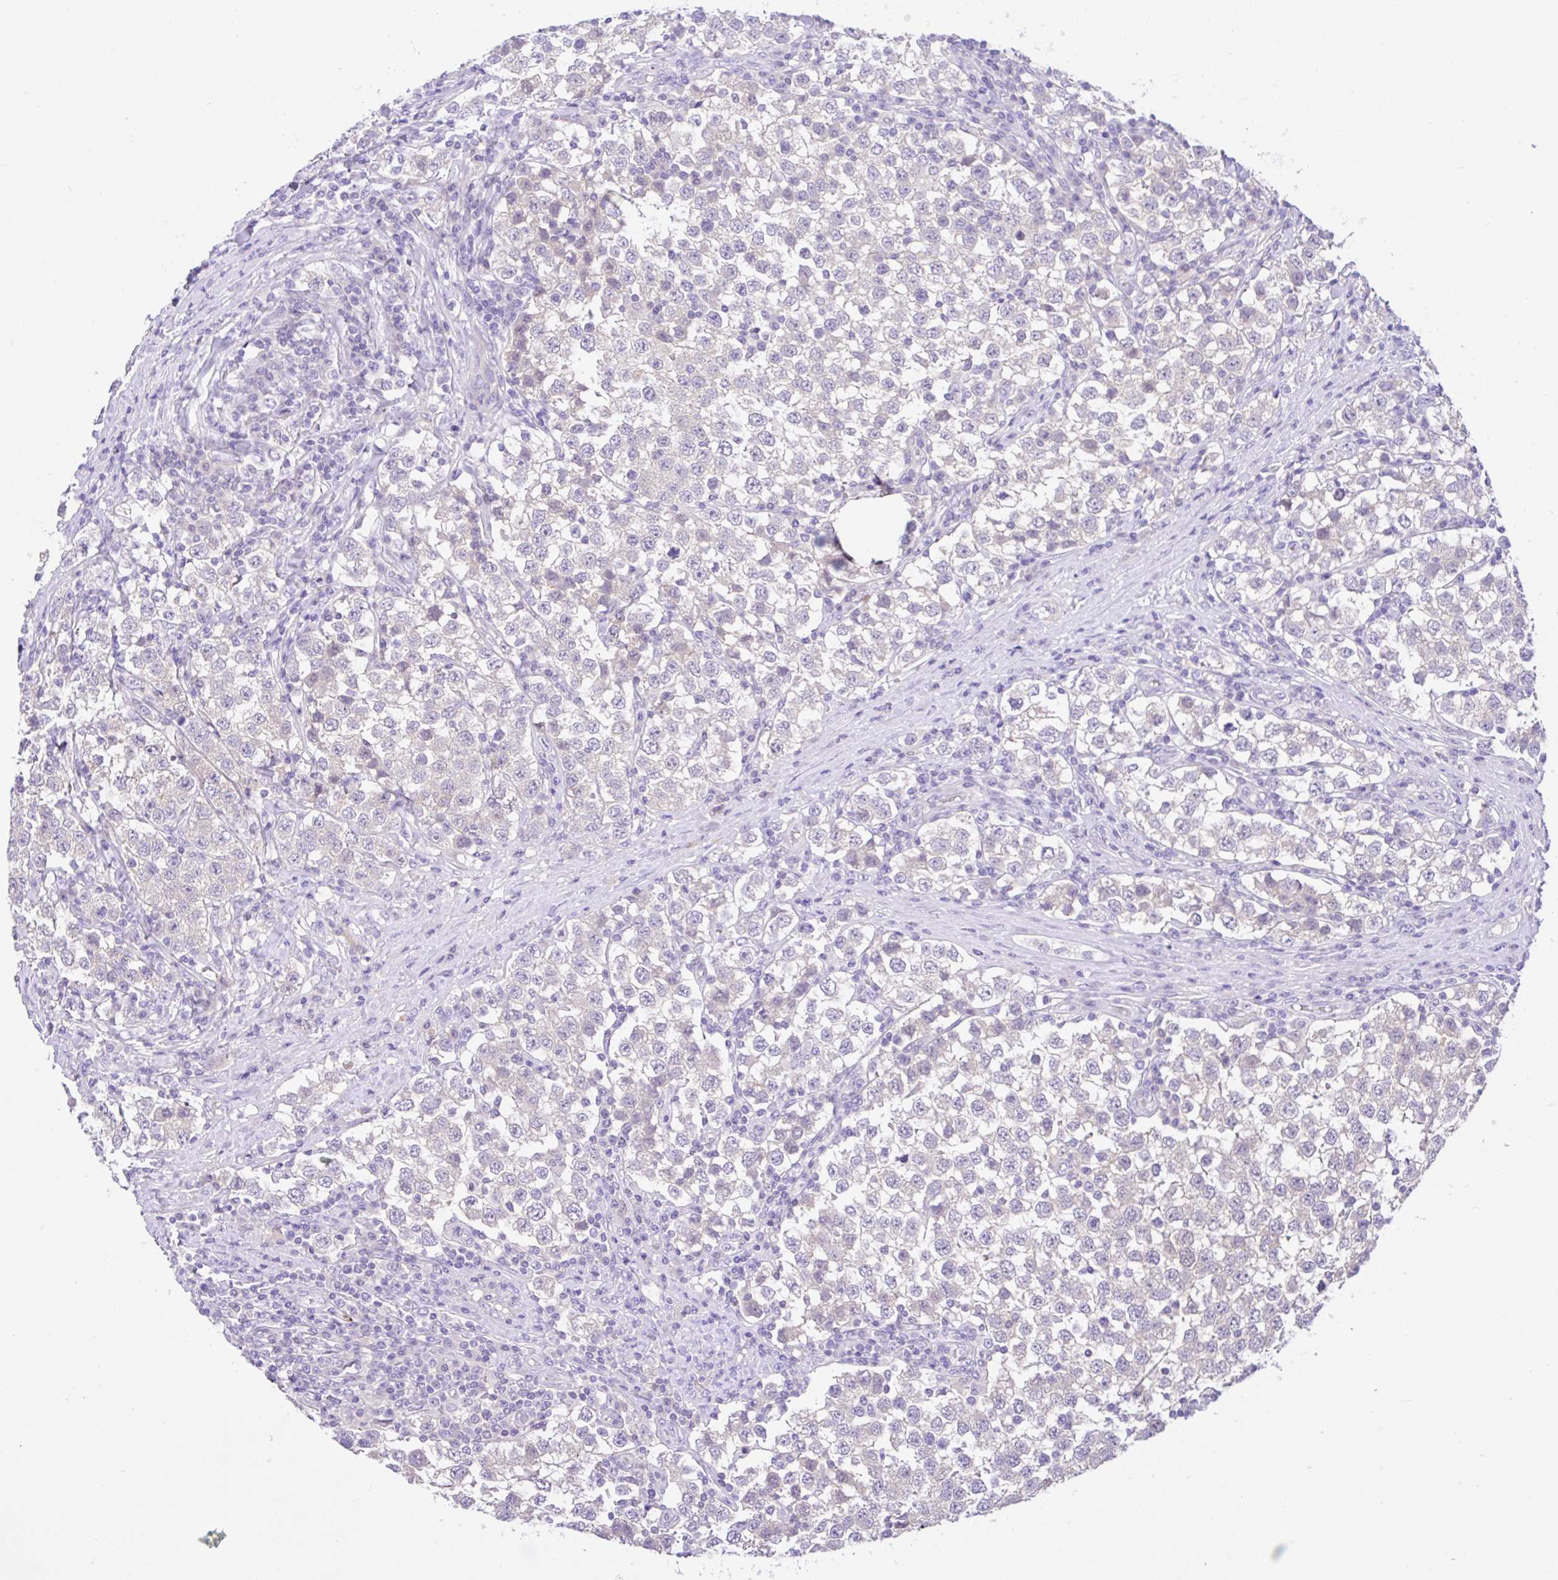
{"staining": {"intensity": "negative", "quantity": "none", "location": "none"}, "tissue": "testis cancer", "cell_type": "Tumor cells", "image_type": "cancer", "snomed": [{"axis": "morphology", "description": "Seminoma, NOS"}, {"axis": "topography", "description": "Testis"}], "caption": "Immunohistochemical staining of human seminoma (testis) reveals no significant expression in tumor cells.", "gene": "ANO4", "patient": {"sex": "male", "age": 34}}